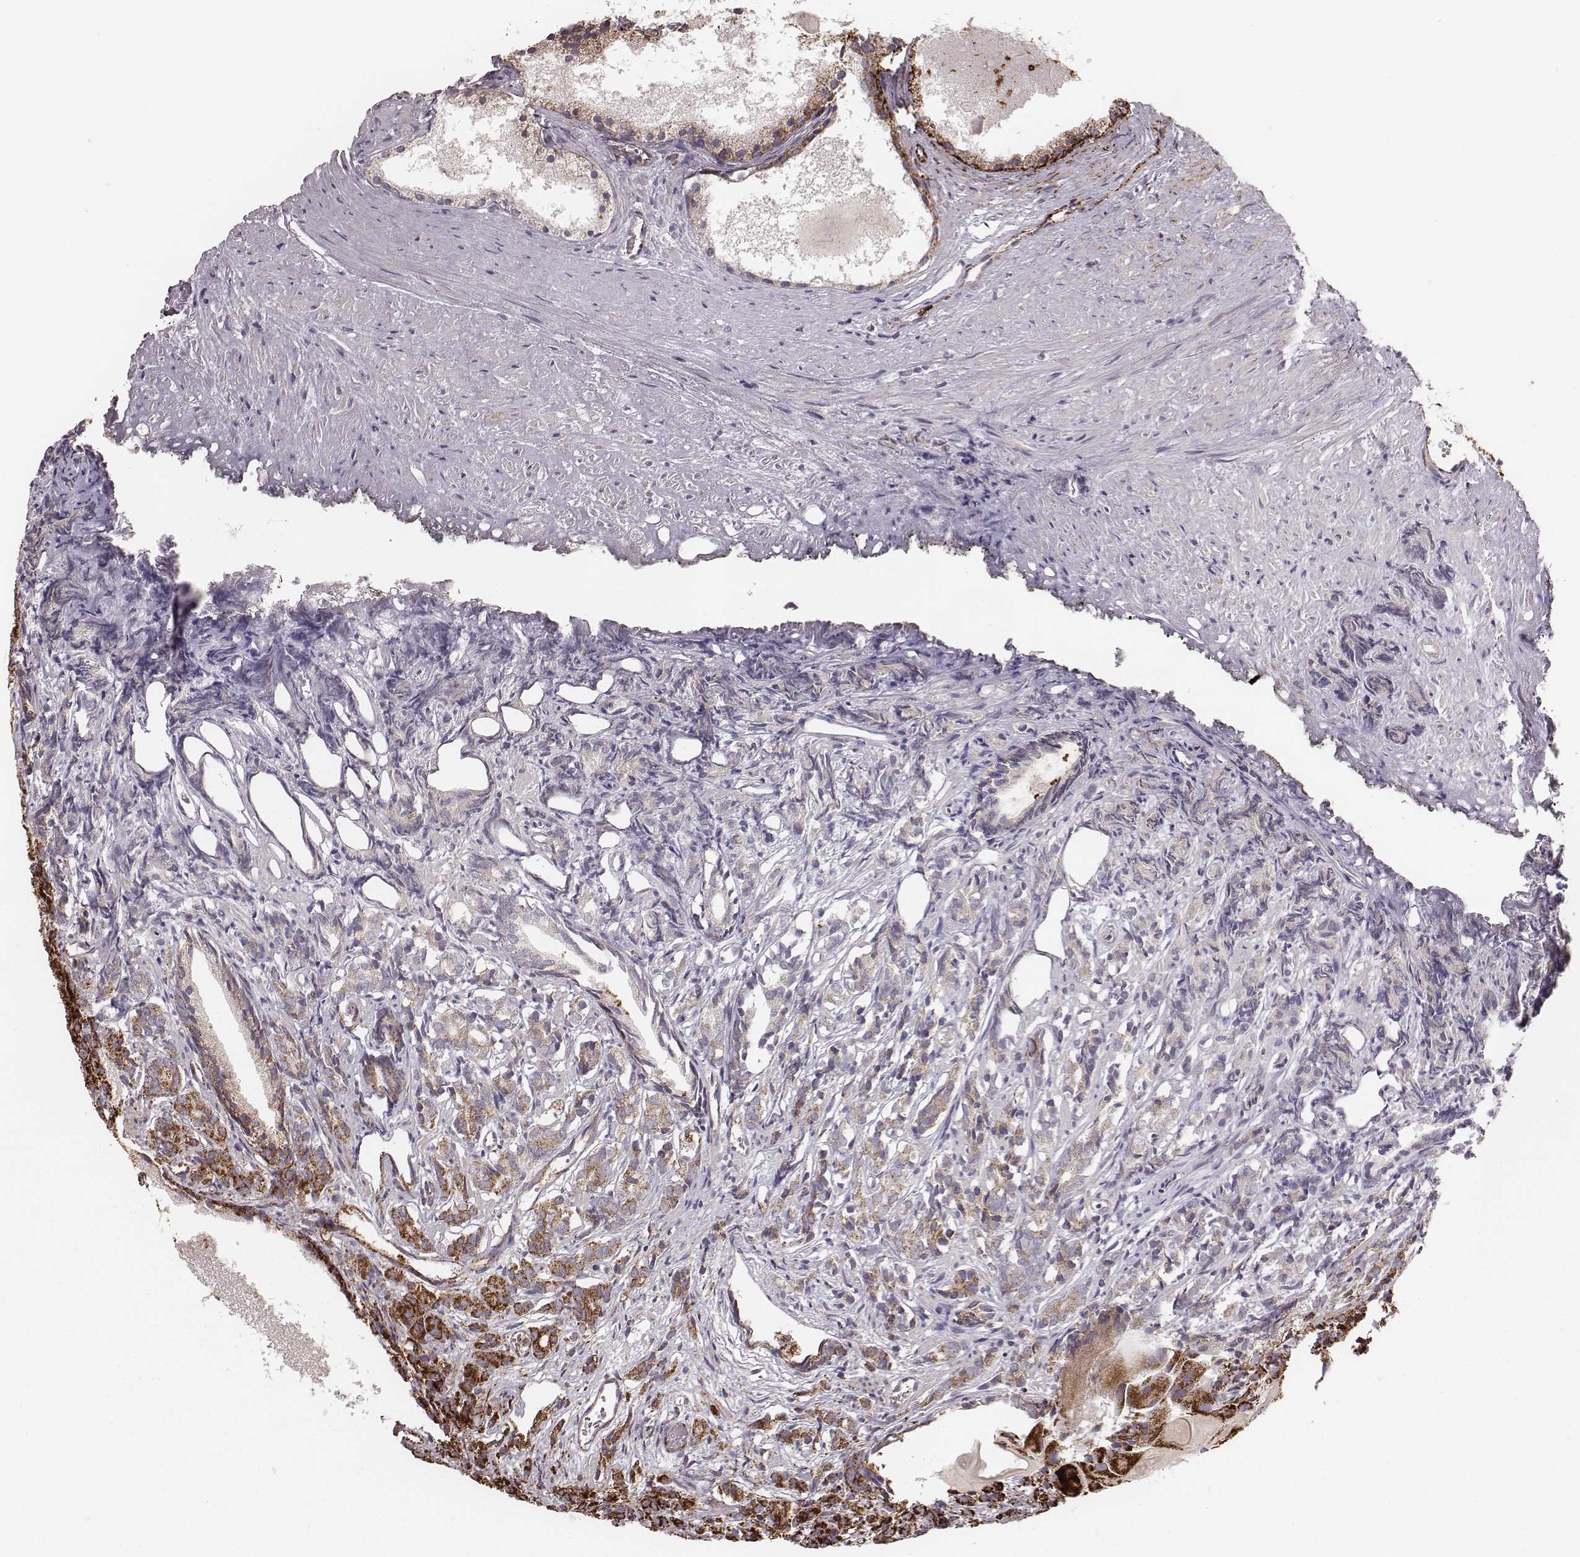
{"staining": {"intensity": "strong", "quantity": ">75%", "location": "cytoplasmic/membranous"}, "tissue": "prostate cancer", "cell_type": "Tumor cells", "image_type": "cancer", "snomed": [{"axis": "morphology", "description": "Adenocarcinoma, High grade"}, {"axis": "topography", "description": "Prostate"}], "caption": "Strong cytoplasmic/membranous expression is appreciated in about >75% of tumor cells in prostate cancer.", "gene": "TUFM", "patient": {"sex": "male", "age": 84}}